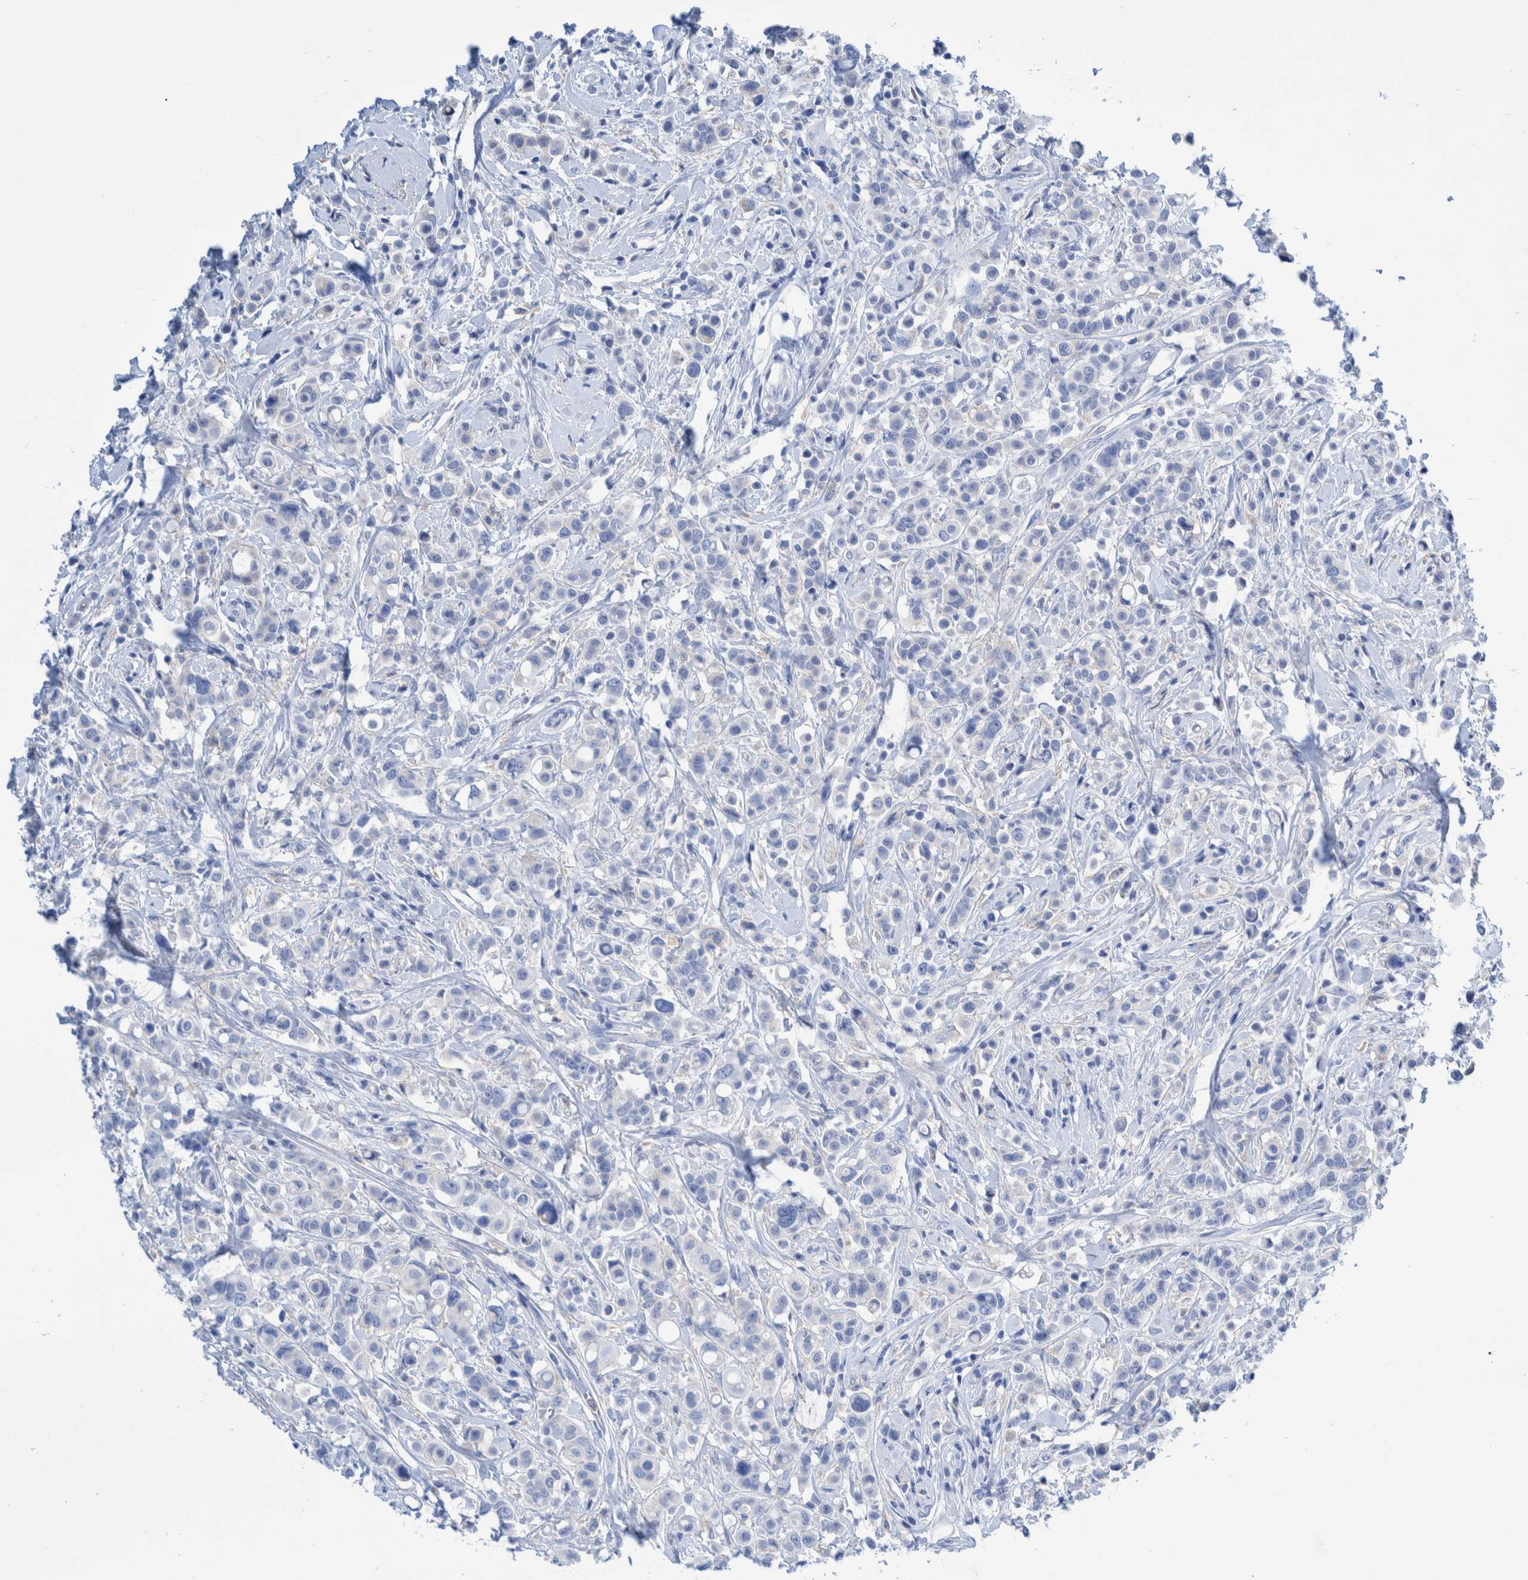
{"staining": {"intensity": "negative", "quantity": "none", "location": "none"}, "tissue": "breast cancer", "cell_type": "Tumor cells", "image_type": "cancer", "snomed": [{"axis": "morphology", "description": "Duct carcinoma"}, {"axis": "topography", "description": "Breast"}], "caption": "DAB immunohistochemical staining of human breast cancer (invasive ductal carcinoma) displays no significant expression in tumor cells.", "gene": "KRT14", "patient": {"sex": "female", "age": 27}}